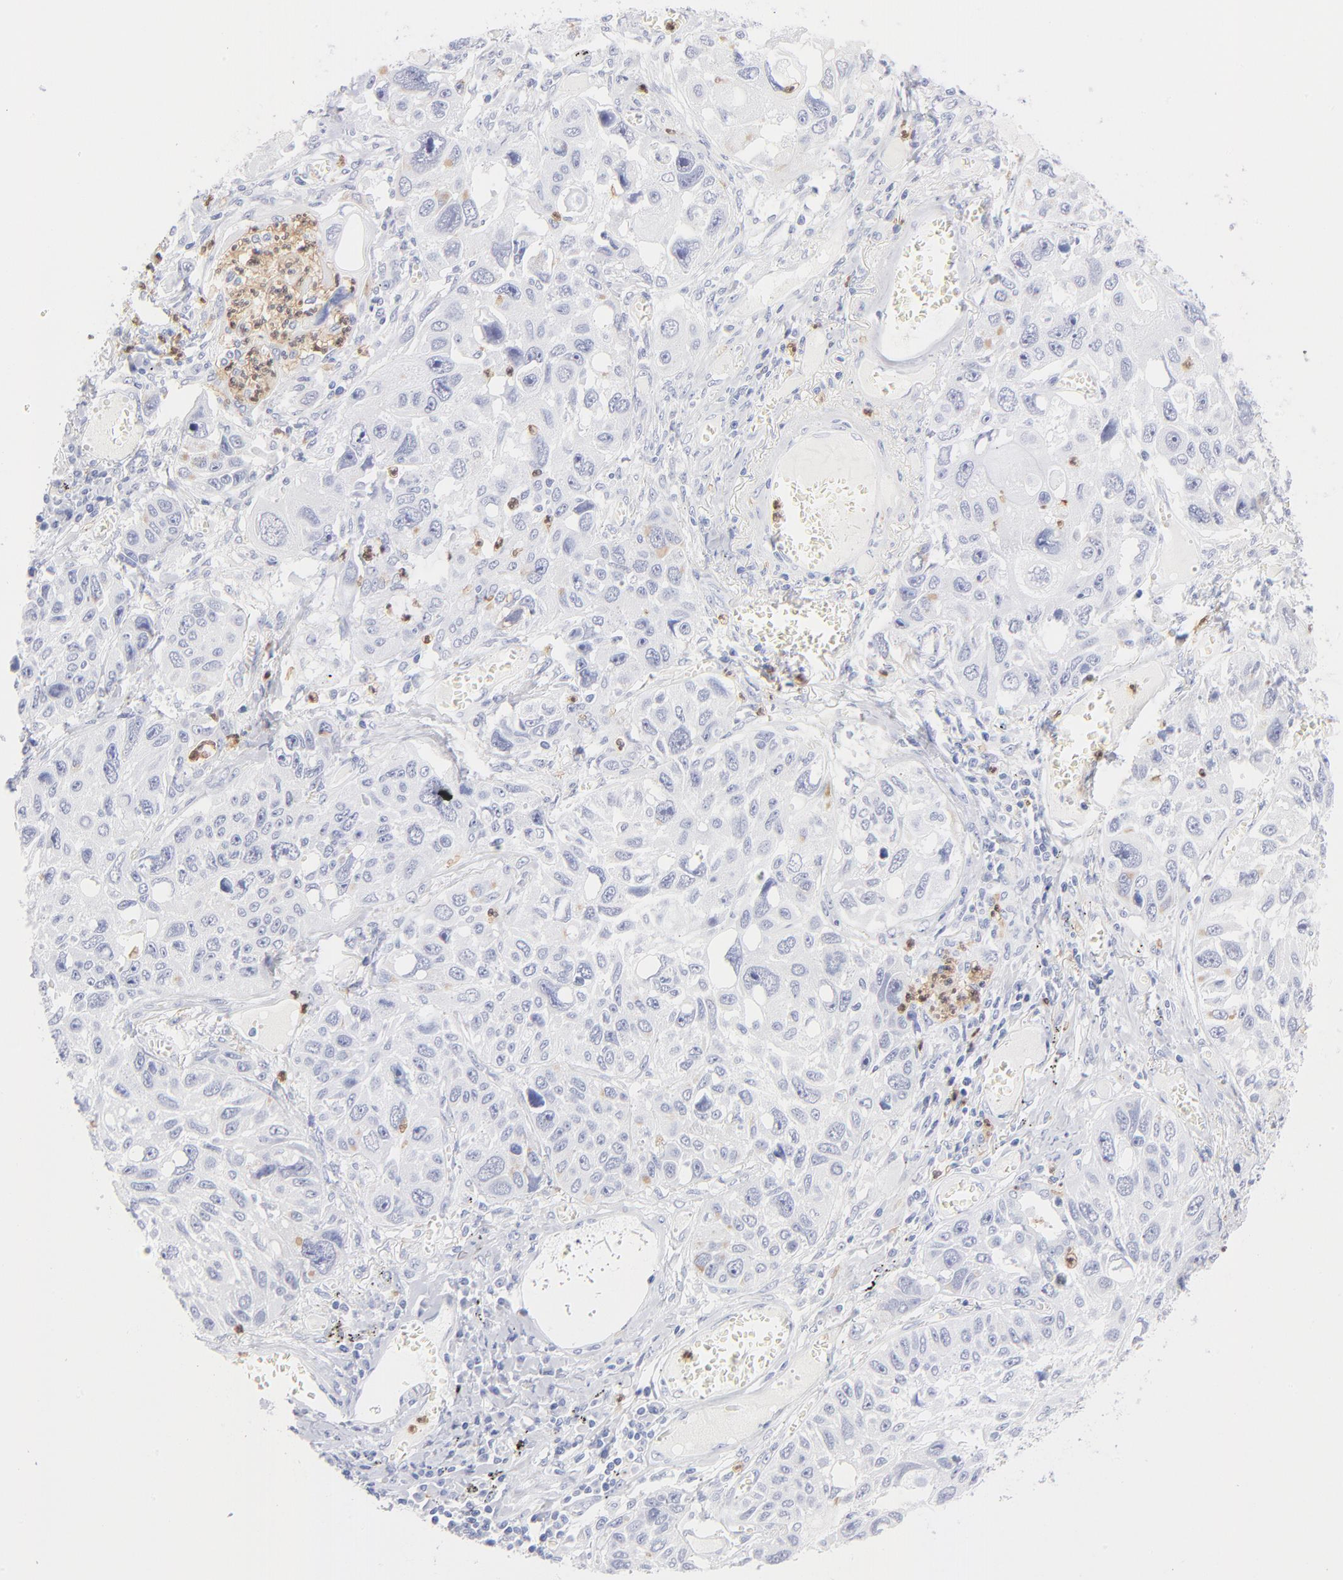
{"staining": {"intensity": "negative", "quantity": "none", "location": "none"}, "tissue": "lung cancer", "cell_type": "Tumor cells", "image_type": "cancer", "snomed": [{"axis": "morphology", "description": "Squamous cell carcinoma, NOS"}, {"axis": "topography", "description": "Lung"}], "caption": "High power microscopy image of an IHC photomicrograph of lung squamous cell carcinoma, revealing no significant staining in tumor cells.", "gene": "ARG1", "patient": {"sex": "male", "age": 71}}